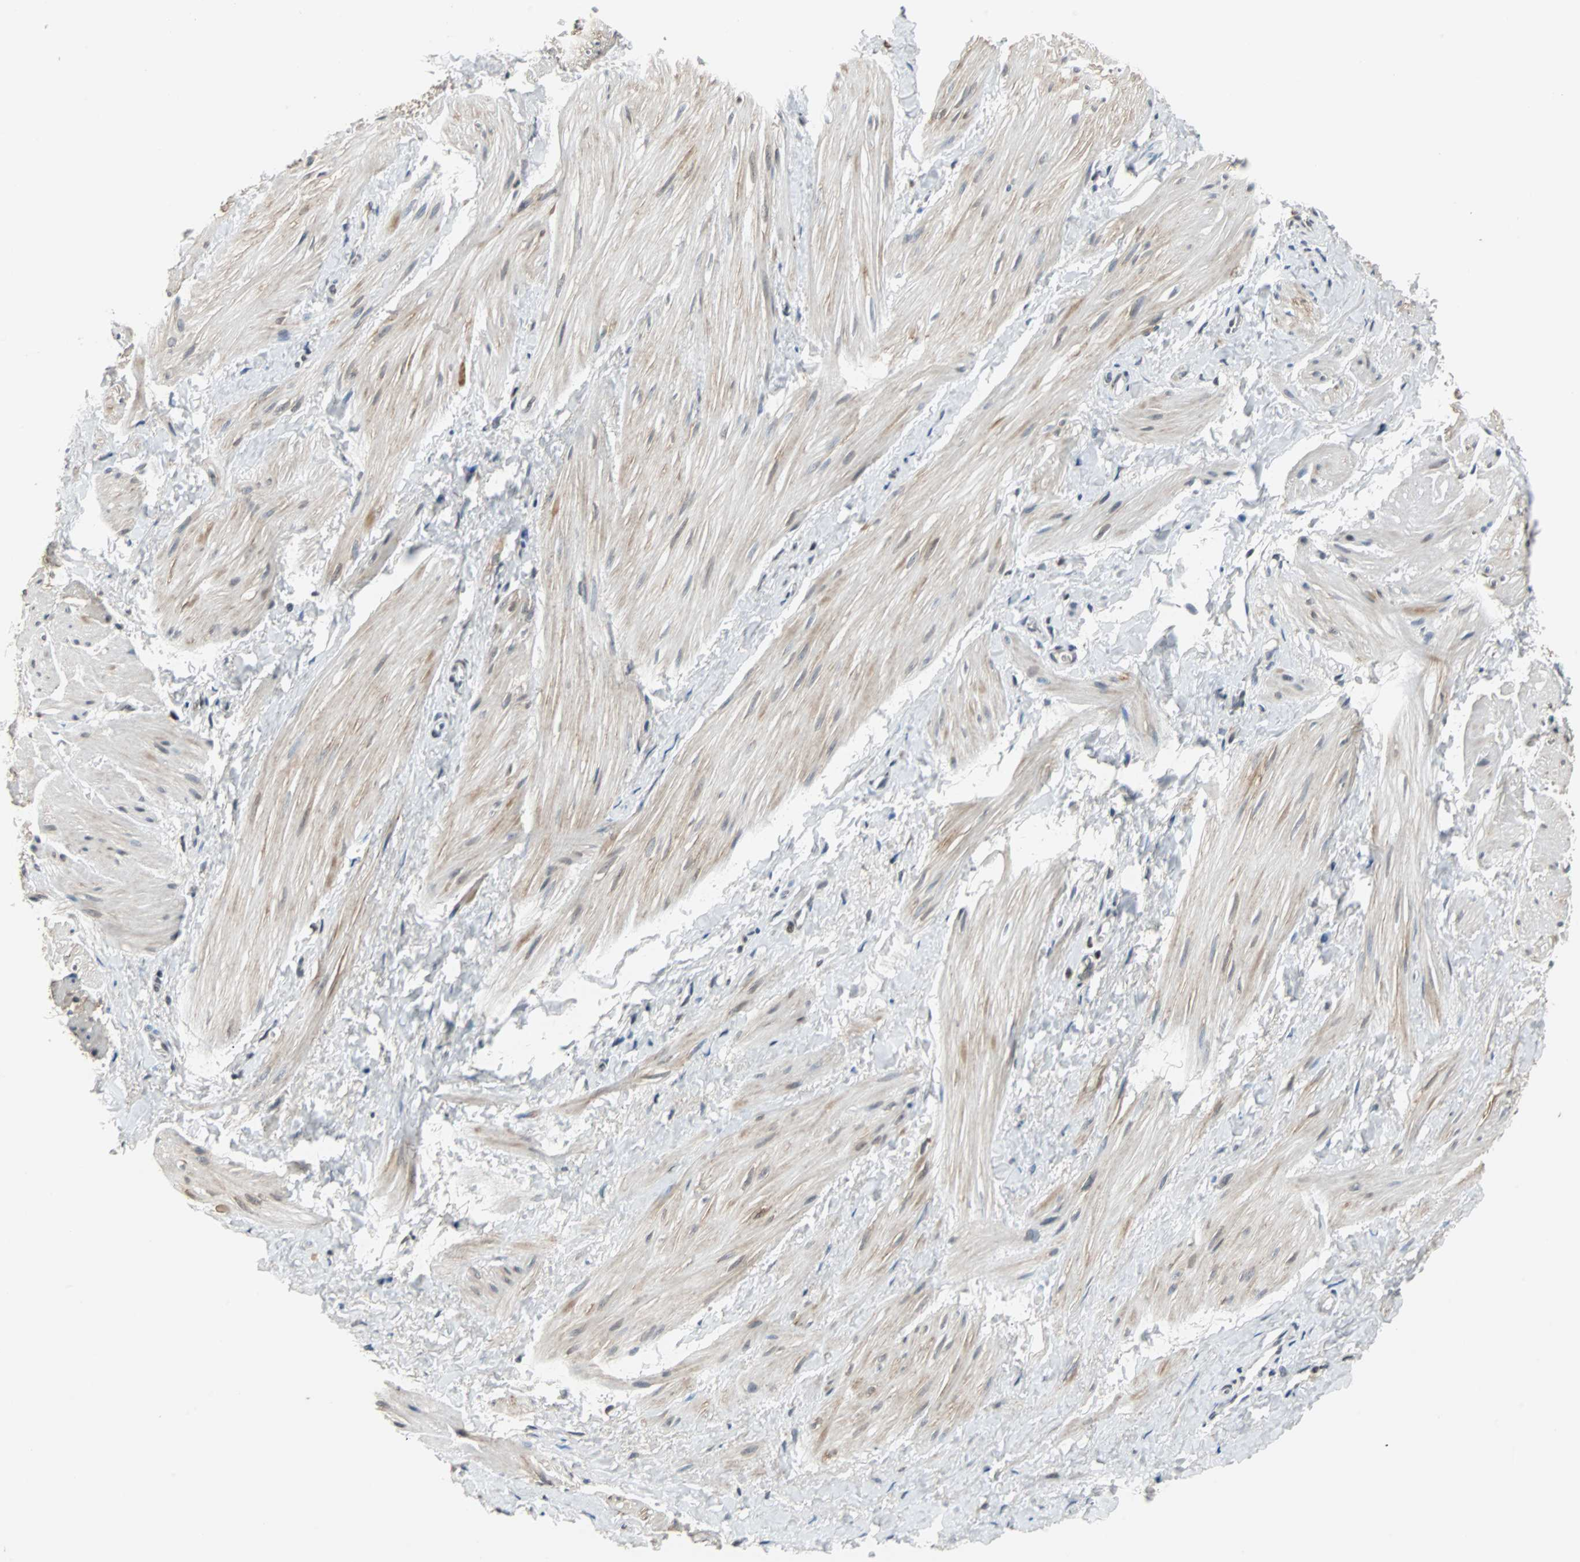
{"staining": {"intensity": "strong", "quantity": ">75%", "location": "cytoplasmic/membranous"}, "tissue": "smooth muscle", "cell_type": "Smooth muscle cells", "image_type": "normal", "snomed": [{"axis": "morphology", "description": "Normal tissue, NOS"}, {"axis": "topography", "description": "Smooth muscle"}], "caption": "Immunohistochemical staining of unremarkable smooth muscle demonstrates >75% levels of strong cytoplasmic/membranous protein expression in approximately >75% of smooth muscle cells. Nuclei are stained in blue.", "gene": "HLX", "patient": {"sex": "male", "age": 16}}